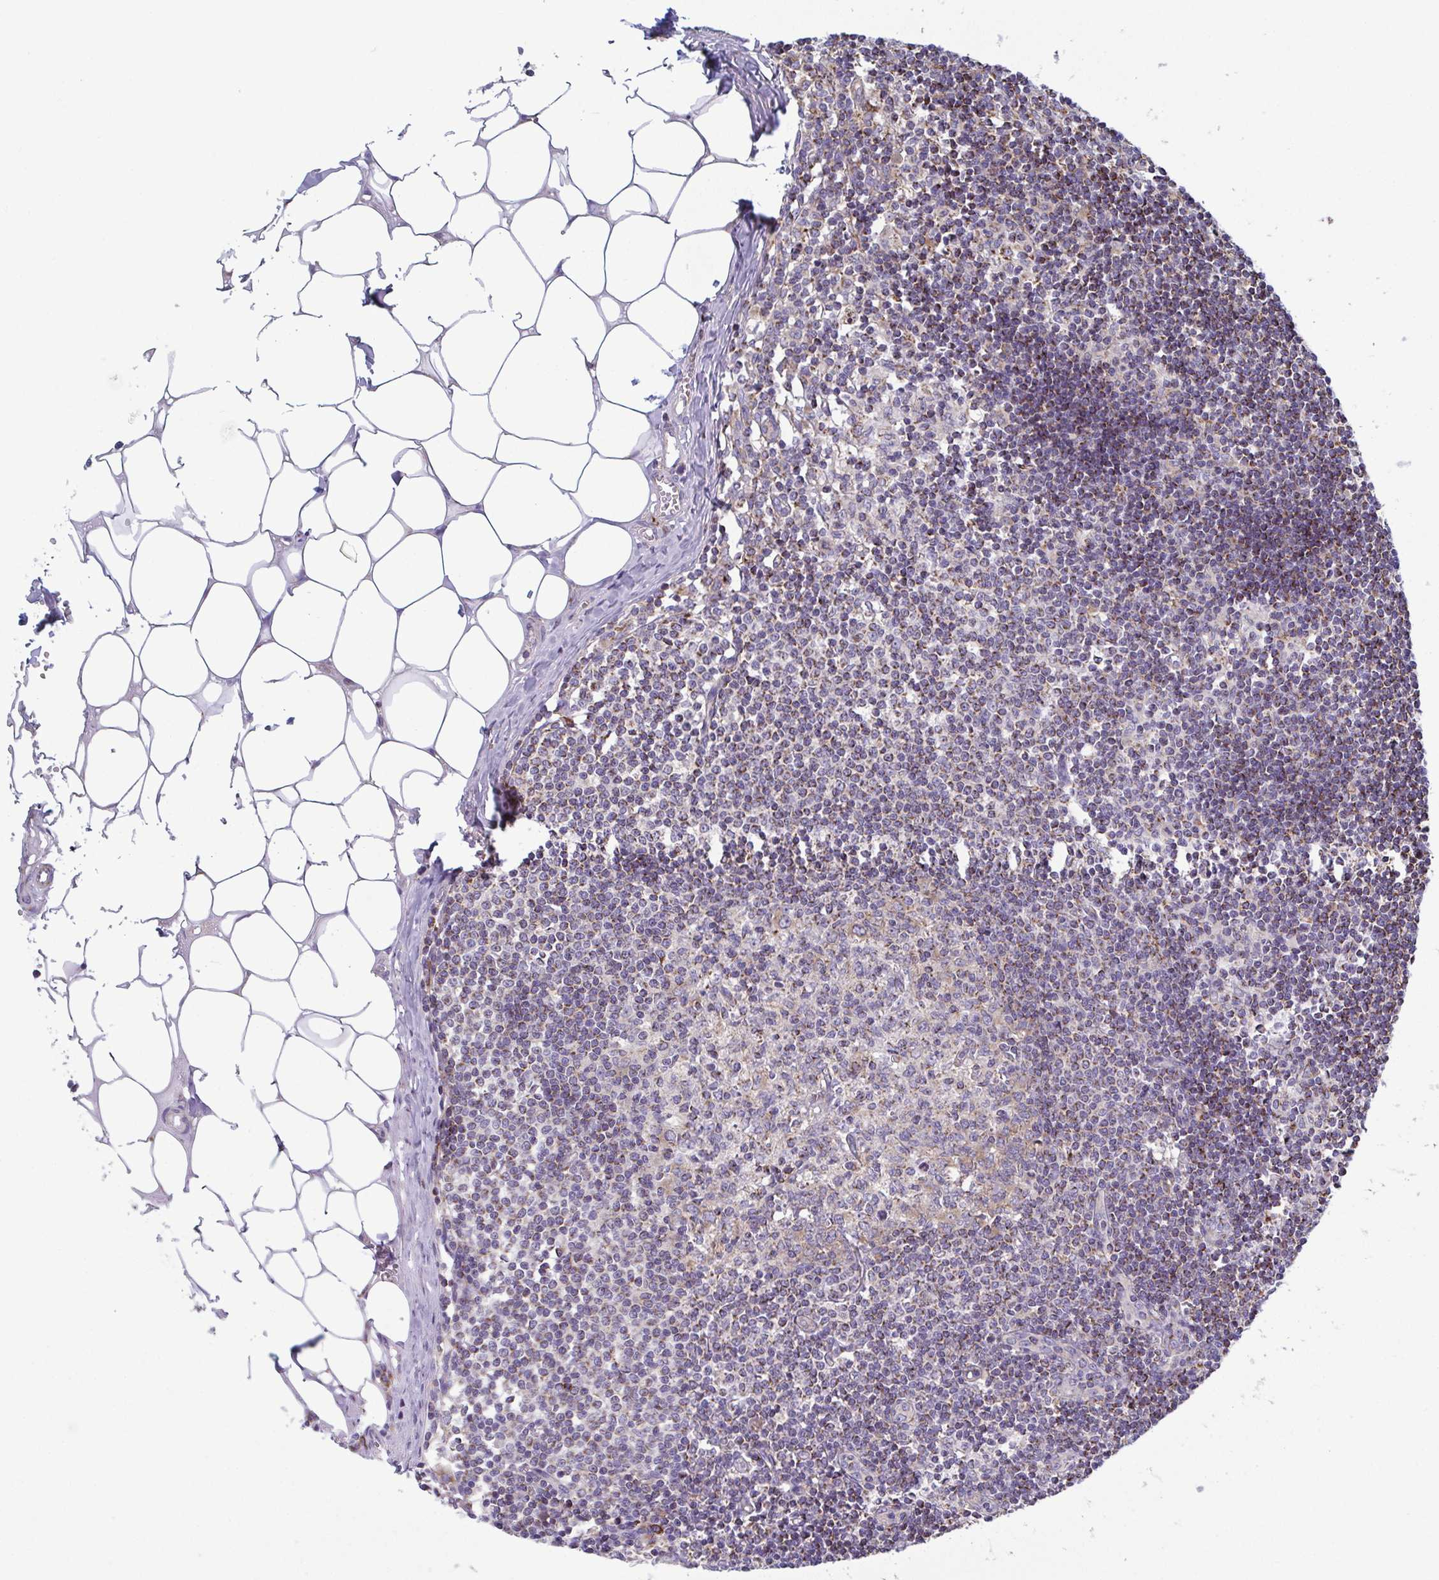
{"staining": {"intensity": "negative", "quantity": "none", "location": "none"}, "tissue": "lymph node", "cell_type": "Germinal center cells", "image_type": "normal", "snomed": [{"axis": "morphology", "description": "Normal tissue, NOS"}, {"axis": "topography", "description": "Lymph node"}], "caption": "Immunohistochemistry (IHC) histopathology image of normal lymph node stained for a protein (brown), which demonstrates no positivity in germinal center cells. (Stains: DAB (3,3'-diaminobenzidine) immunohistochemistry with hematoxylin counter stain, Microscopy: brightfield microscopy at high magnification).", "gene": "CSDE1", "patient": {"sex": "female", "age": 31}}